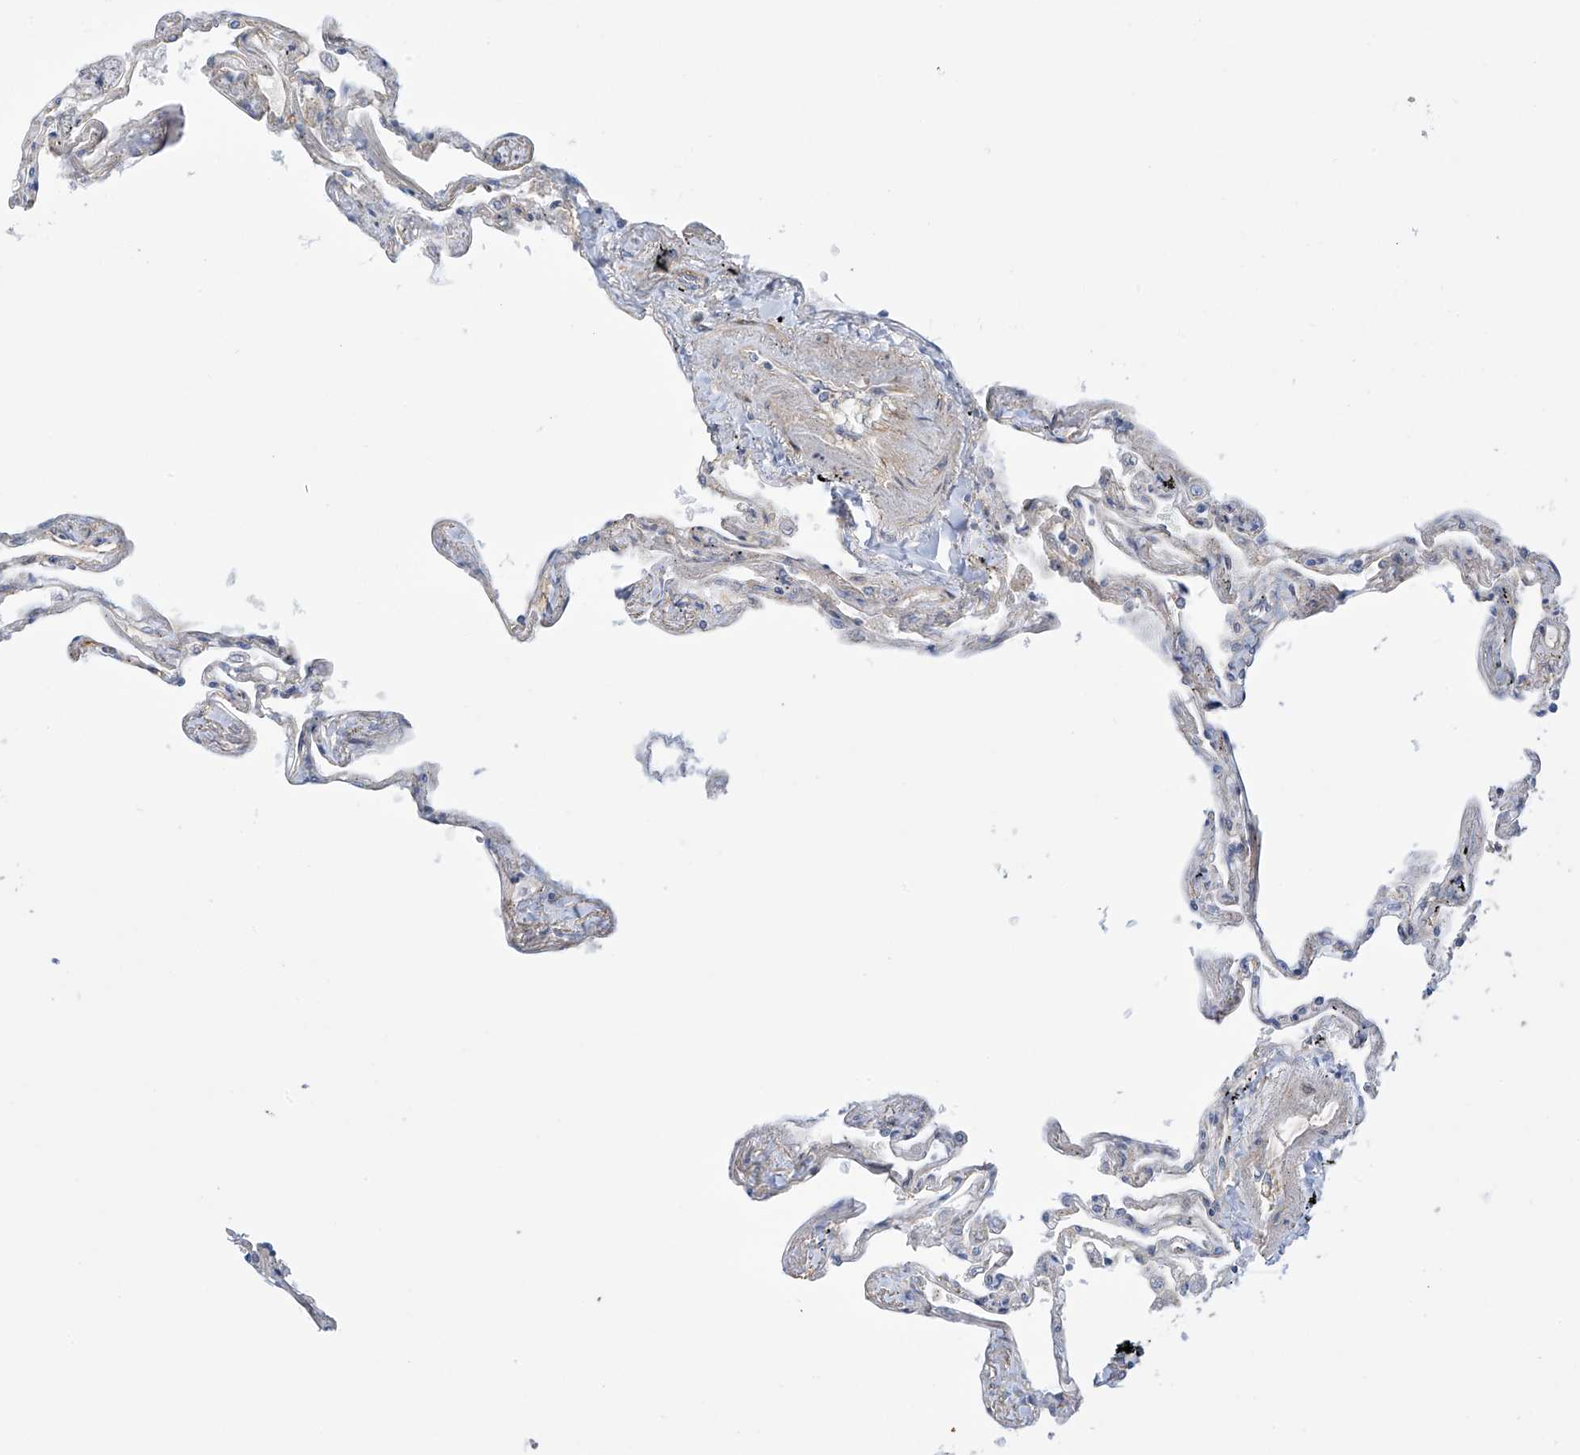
{"staining": {"intensity": "negative", "quantity": "none", "location": "none"}, "tissue": "lung", "cell_type": "Alveolar cells", "image_type": "normal", "snomed": [{"axis": "morphology", "description": "Normal tissue, NOS"}, {"axis": "topography", "description": "Lung"}], "caption": "A high-resolution image shows immunohistochemistry staining of unremarkable lung, which displays no significant staining in alveolar cells.", "gene": "ZNF641", "patient": {"sex": "female", "age": 67}}